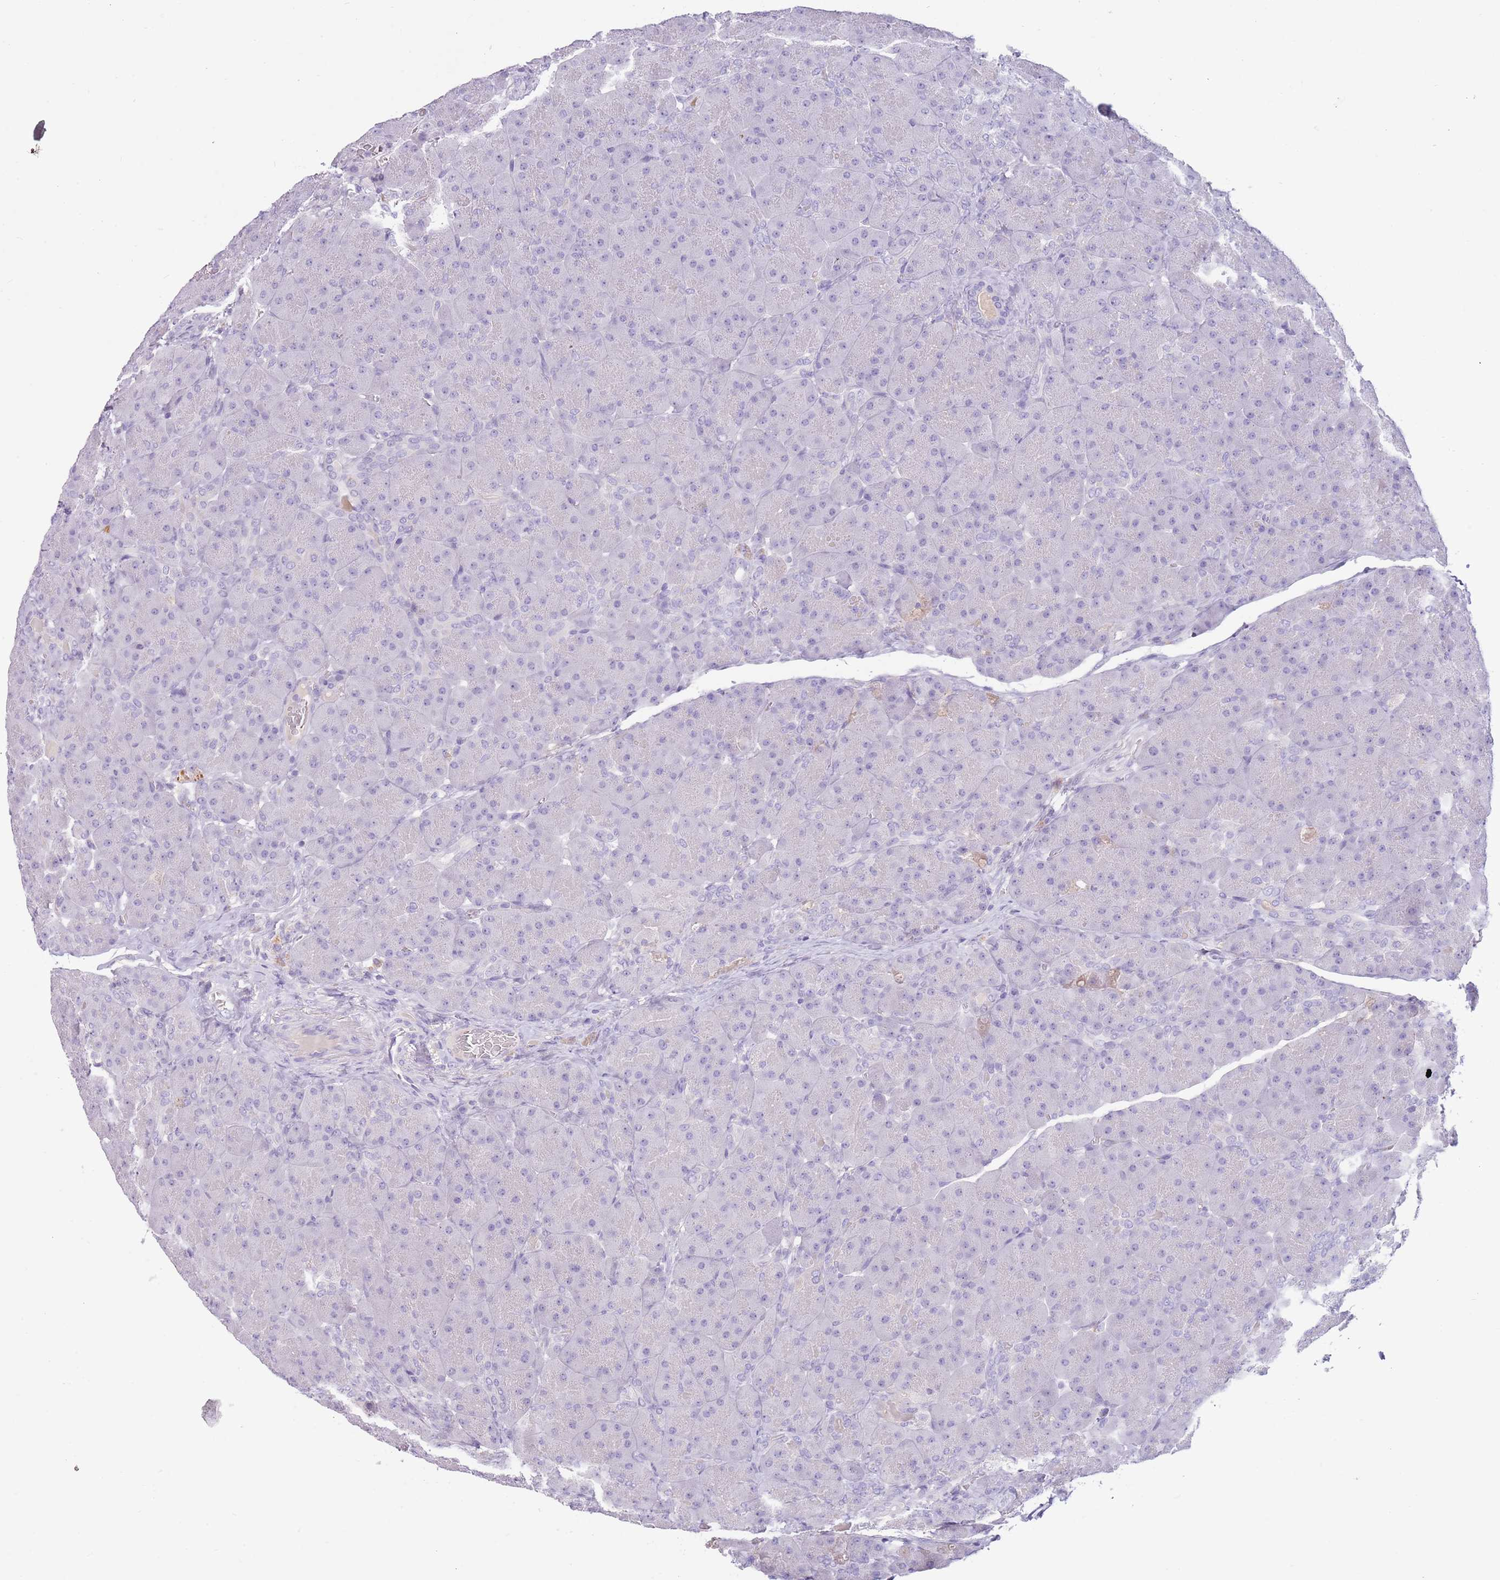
{"staining": {"intensity": "negative", "quantity": "none", "location": "none"}, "tissue": "pancreas", "cell_type": "Exocrine glandular cells", "image_type": "normal", "snomed": [{"axis": "morphology", "description": "Normal tissue, NOS"}, {"axis": "topography", "description": "Pancreas"}], "caption": "Immunohistochemistry image of normal human pancreas stained for a protein (brown), which reveals no positivity in exocrine glandular cells. Brightfield microscopy of immunohistochemistry (IHC) stained with DAB (brown) and hematoxylin (blue), captured at high magnification.", "gene": "TOX2", "patient": {"sex": "male", "age": 66}}